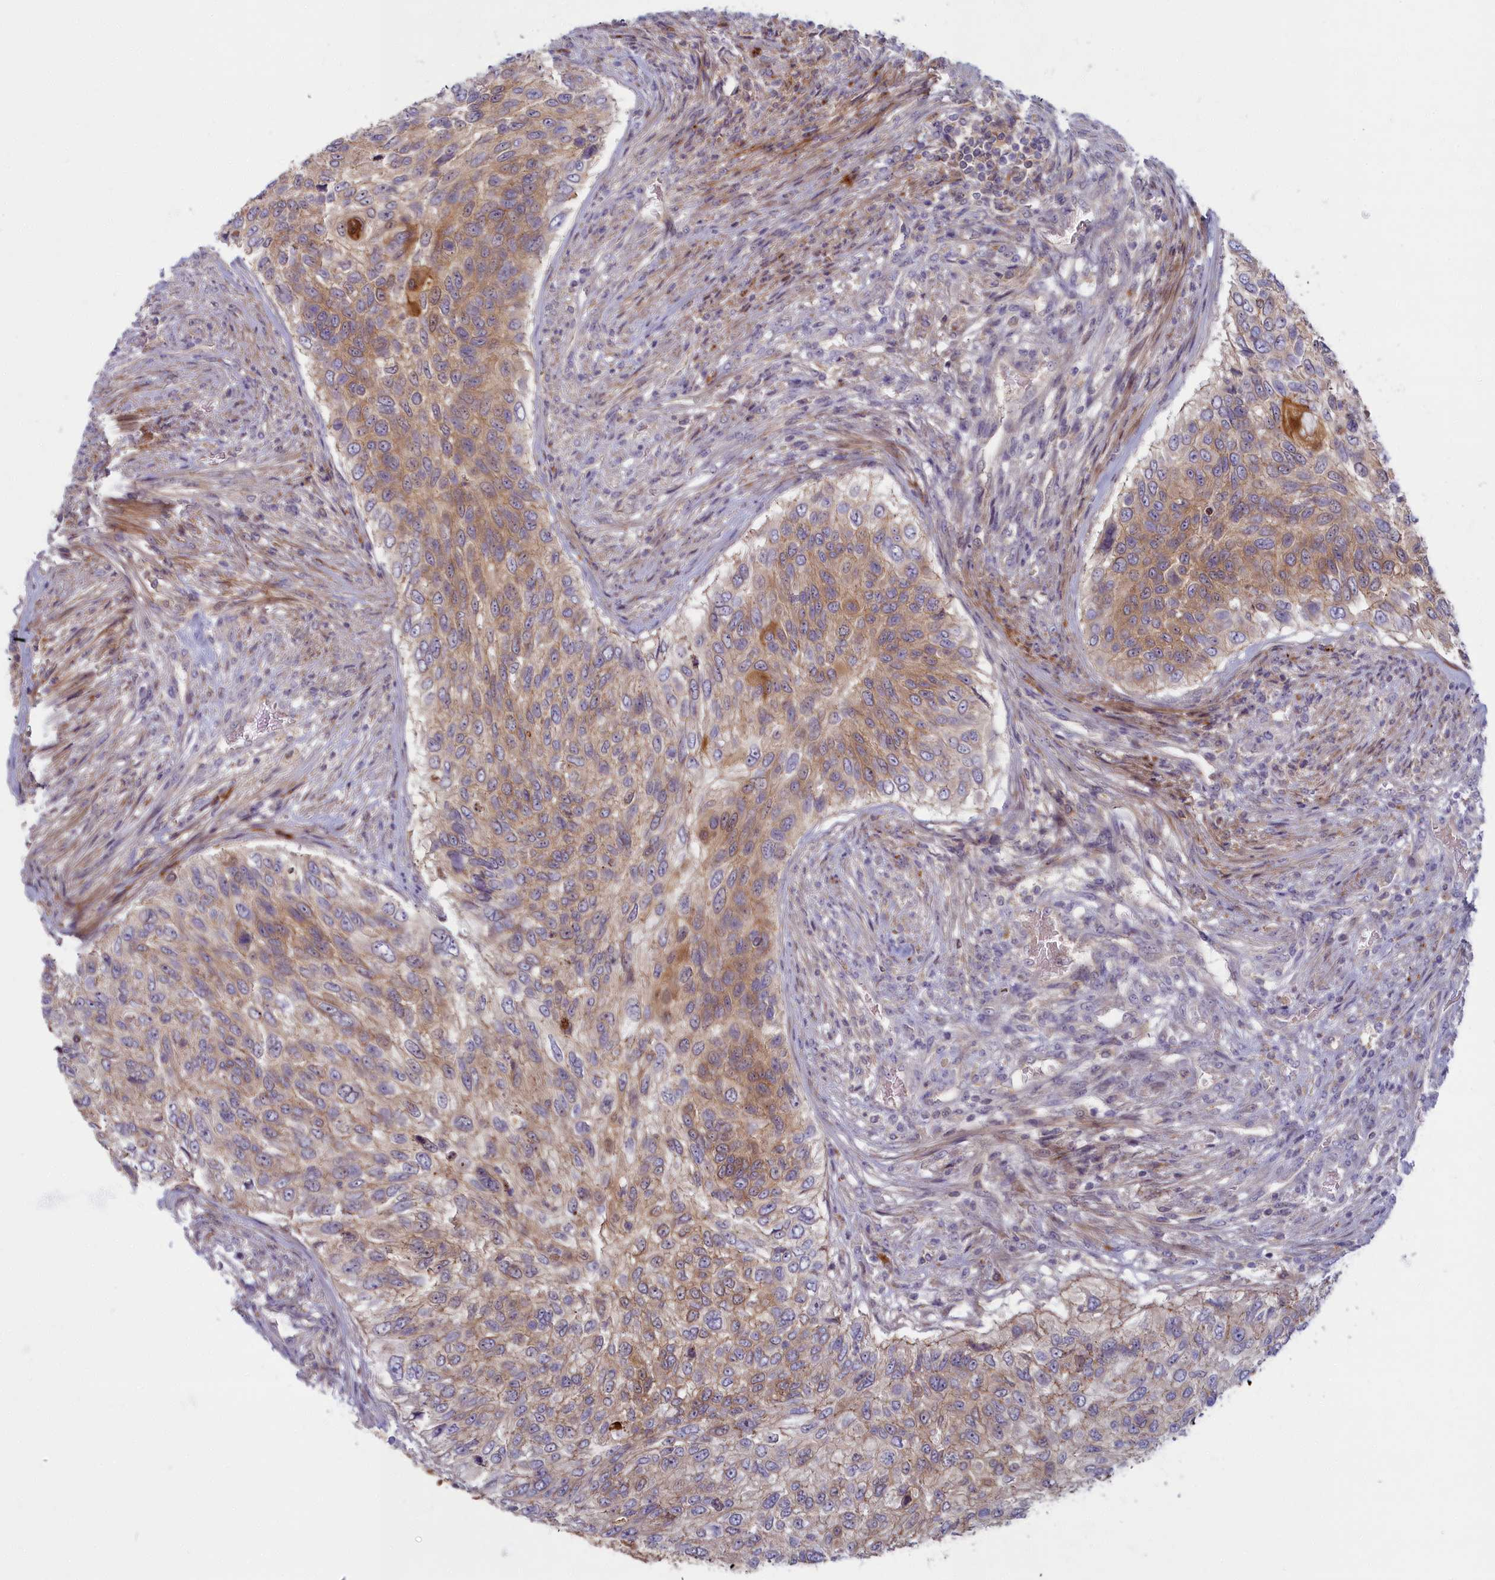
{"staining": {"intensity": "moderate", "quantity": "25%-75%", "location": "cytoplasmic/membranous"}, "tissue": "urothelial cancer", "cell_type": "Tumor cells", "image_type": "cancer", "snomed": [{"axis": "morphology", "description": "Urothelial carcinoma, High grade"}, {"axis": "topography", "description": "Urinary bladder"}], "caption": "This histopathology image shows urothelial cancer stained with immunohistochemistry to label a protein in brown. The cytoplasmic/membranous of tumor cells show moderate positivity for the protein. Nuclei are counter-stained blue.", "gene": "FCSK", "patient": {"sex": "female", "age": 60}}